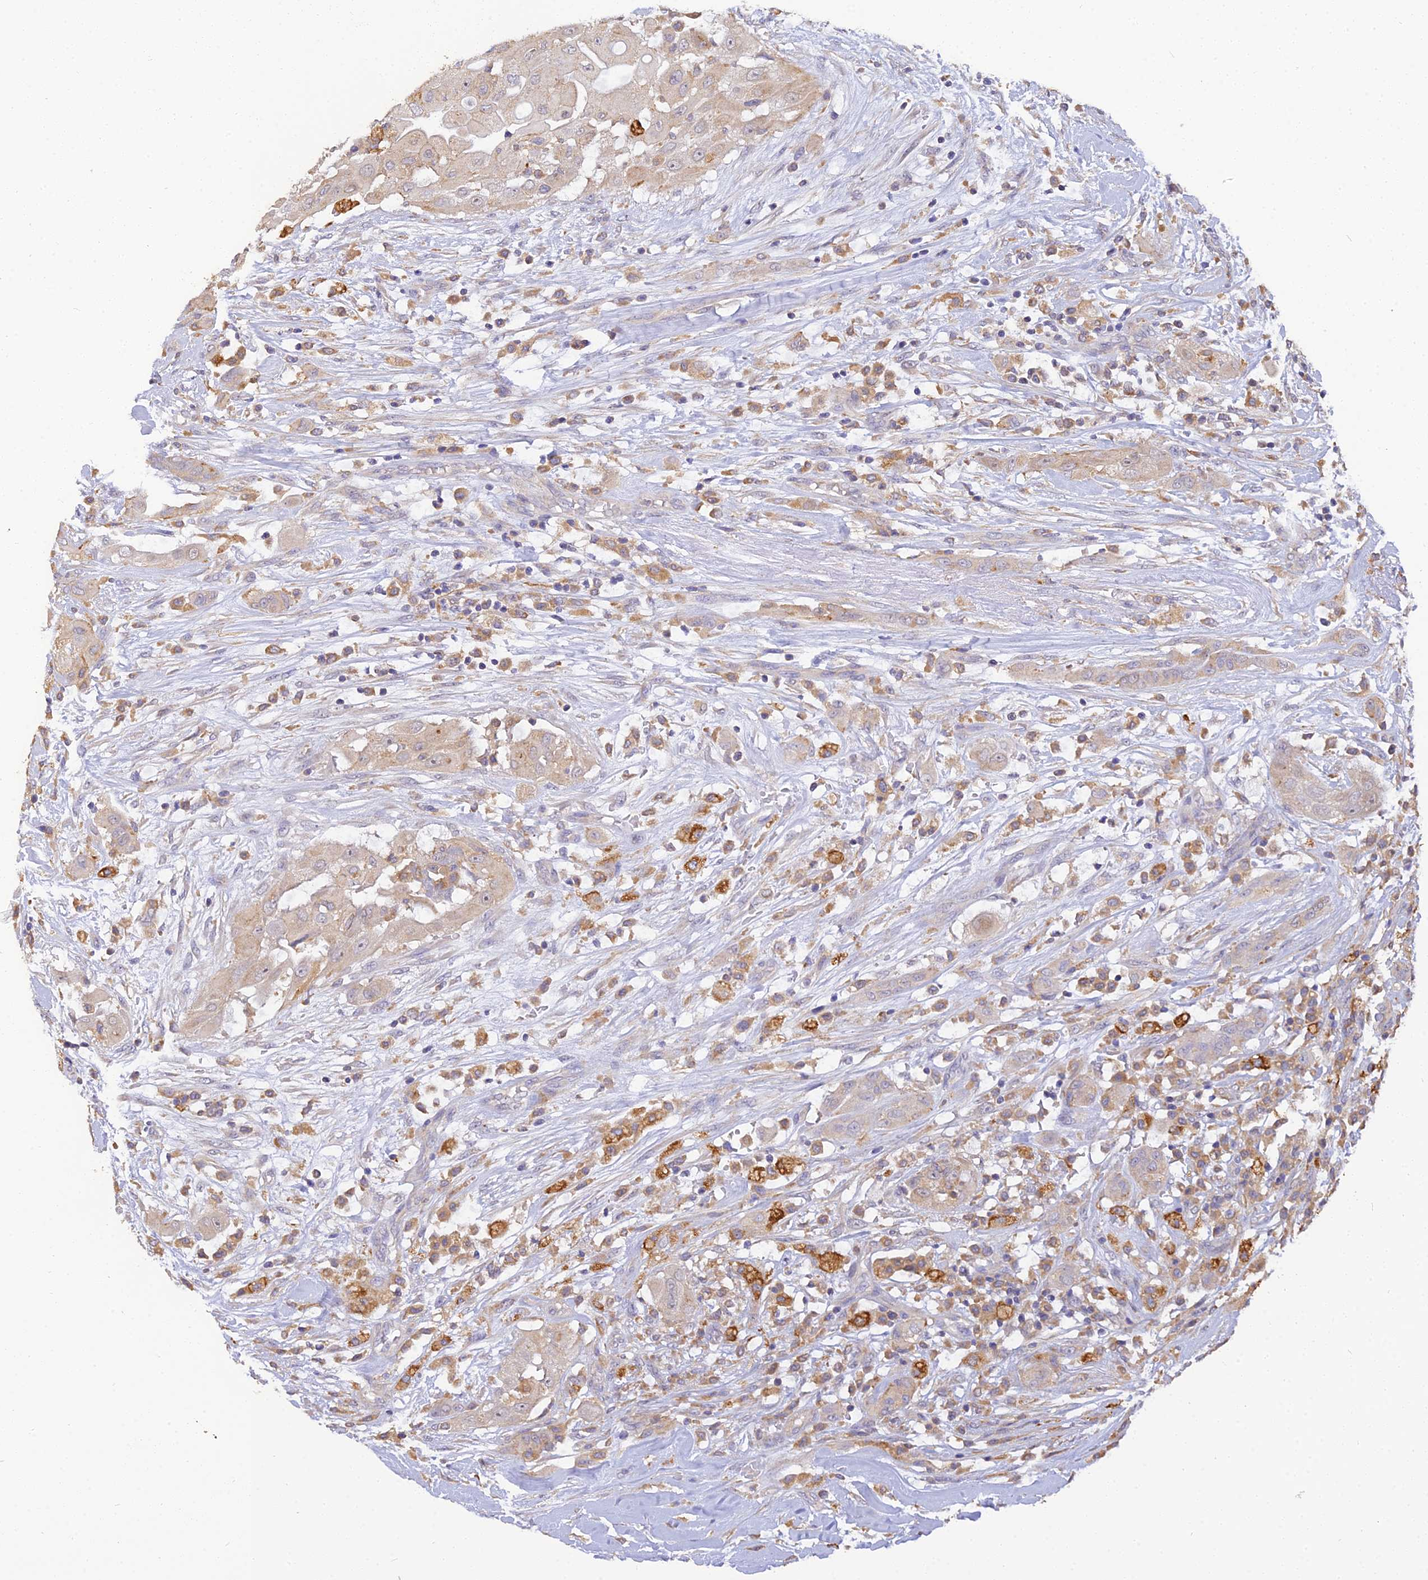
{"staining": {"intensity": "moderate", "quantity": "25%-75%", "location": "cytoplasmic/membranous"}, "tissue": "thyroid cancer", "cell_type": "Tumor cells", "image_type": "cancer", "snomed": [{"axis": "morphology", "description": "Papillary adenocarcinoma, NOS"}, {"axis": "topography", "description": "Thyroid gland"}], "caption": "About 25%-75% of tumor cells in thyroid papillary adenocarcinoma demonstrate moderate cytoplasmic/membranous protein staining as visualized by brown immunohistochemical staining.", "gene": "ARL8B", "patient": {"sex": "female", "age": 59}}